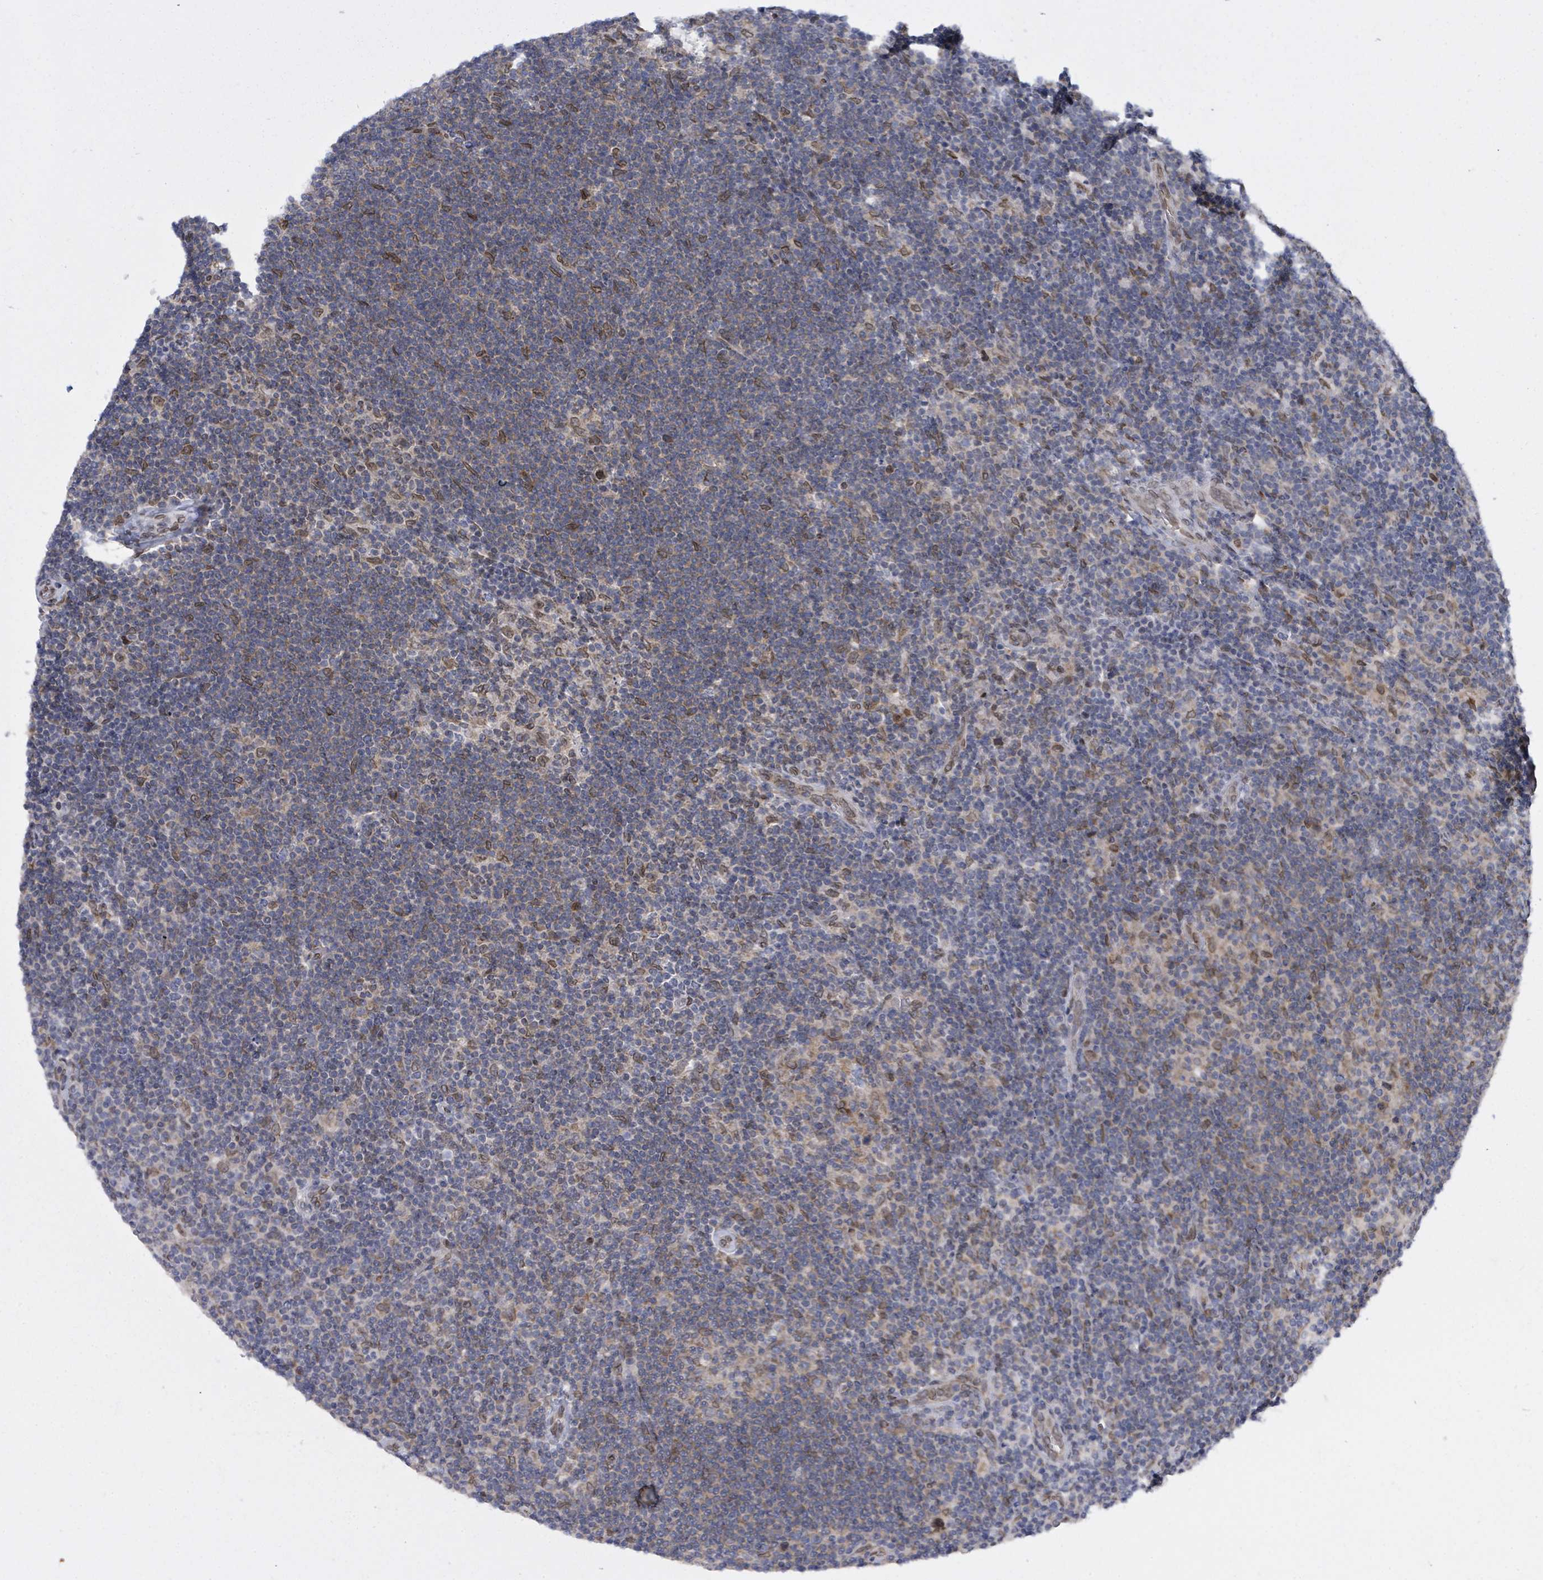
{"staining": {"intensity": "negative", "quantity": "none", "location": "none"}, "tissue": "lymphoma", "cell_type": "Tumor cells", "image_type": "cancer", "snomed": [{"axis": "morphology", "description": "Hodgkin's disease, NOS"}, {"axis": "topography", "description": "Lymph node"}], "caption": "Tumor cells are negative for protein expression in human lymphoma.", "gene": "ARFGAP1", "patient": {"sex": "female", "age": 57}}